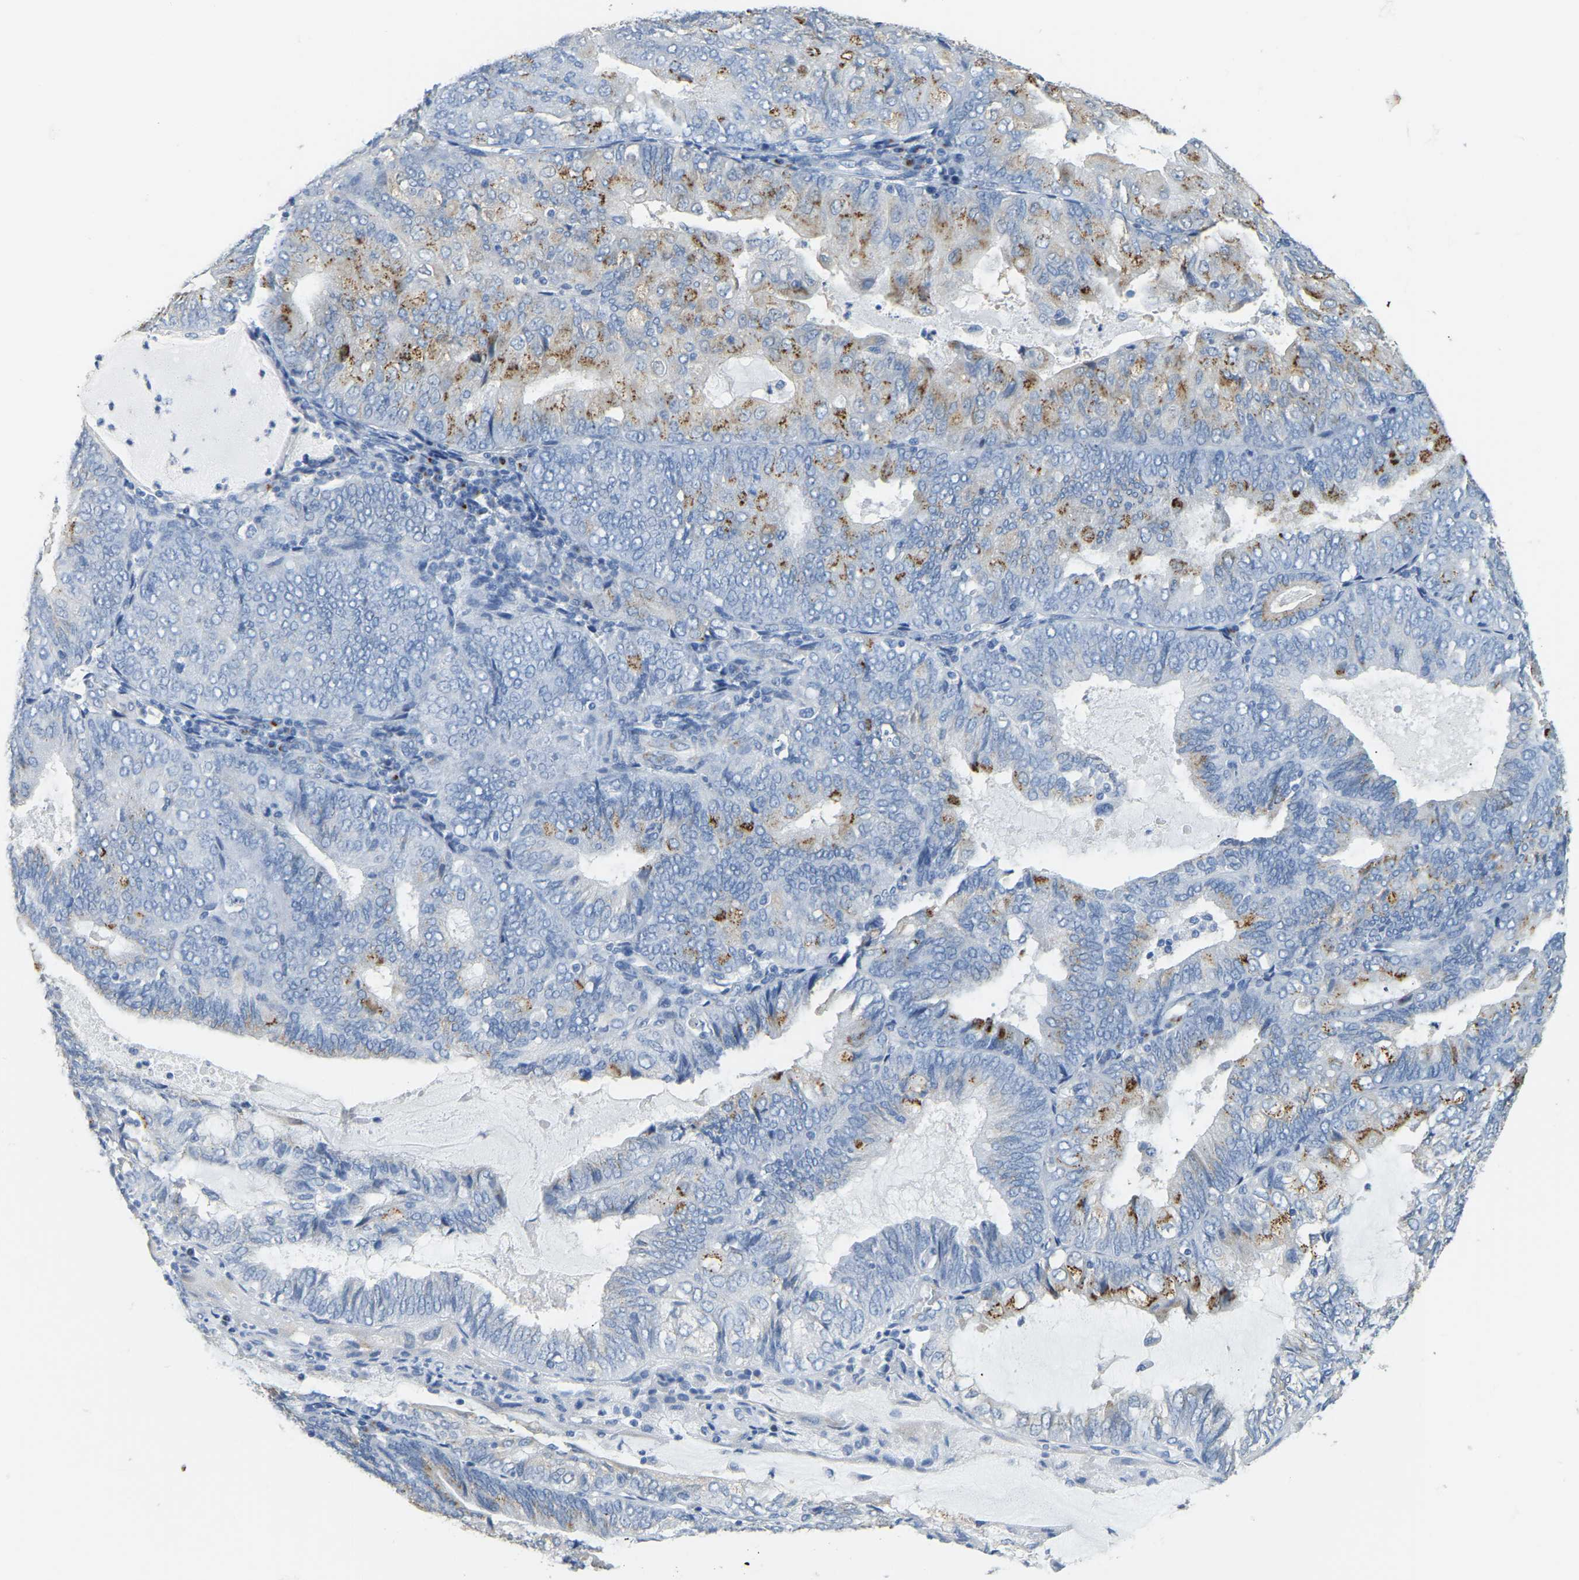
{"staining": {"intensity": "moderate", "quantity": "25%-75%", "location": "cytoplasmic/membranous"}, "tissue": "endometrial cancer", "cell_type": "Tumor cells", "image_type": "cancer", "snomed": [{"axis": "morphology", "description": "Adenocarcinoma, NOS"}, {"axis": "topography", "description": "Endometrium"}], "caption": "The micrograph shows a brown stain indicating the presence of a protein in the cytoplasmic/membranous of tumor cells in endometrial adenocarcinoma. (DAB IHC, brown staining for protein, blue staining for nuclei).", "gene": "FAM174A", "patient": {"sex": "female", "age": 81}}